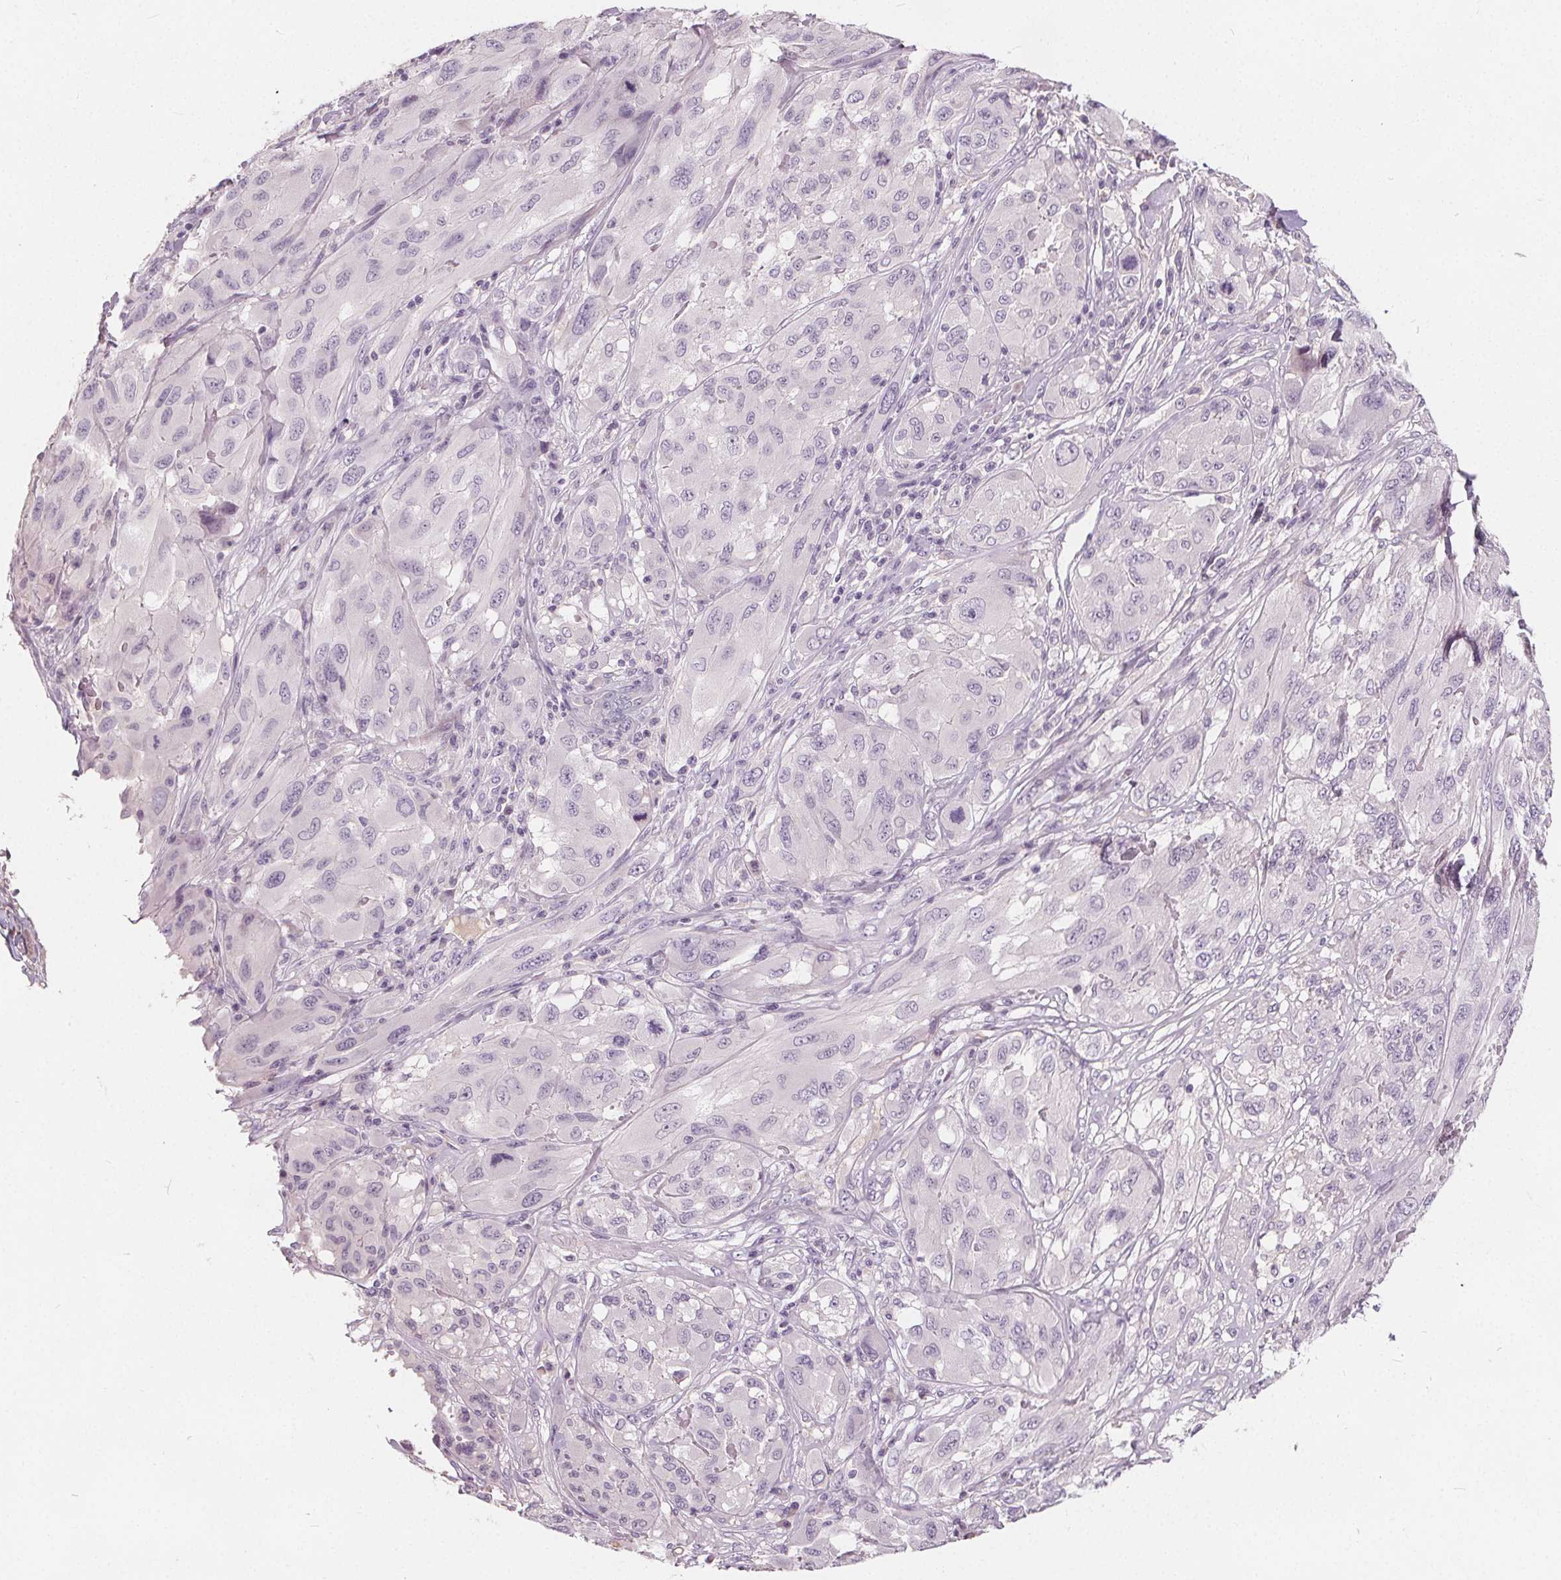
{"staining": {"intensity": "negative", "quantity": "none", "location": "none"}, "tissue": "melanoma", "cell_type": "Tumor cells", "image_type": "cancer", "snomed": [{"axis": "morphology", "description": "Malignant melanoma, NOS"}, {"axis": "topography", "description": "Skin"}], "caption": "Malignant melanoma was stained to show a protein in brown. There is no significant positivity in tumor cells. (Stains: DAB (3,3'-diaminobenzidine) immunohistochemistry with hematoxylin counter stain, Microscopy: brightfield microscopy at high magnification).", "gene": "PLA2G2E", "patient": {"sex": "female", "age": 91}}